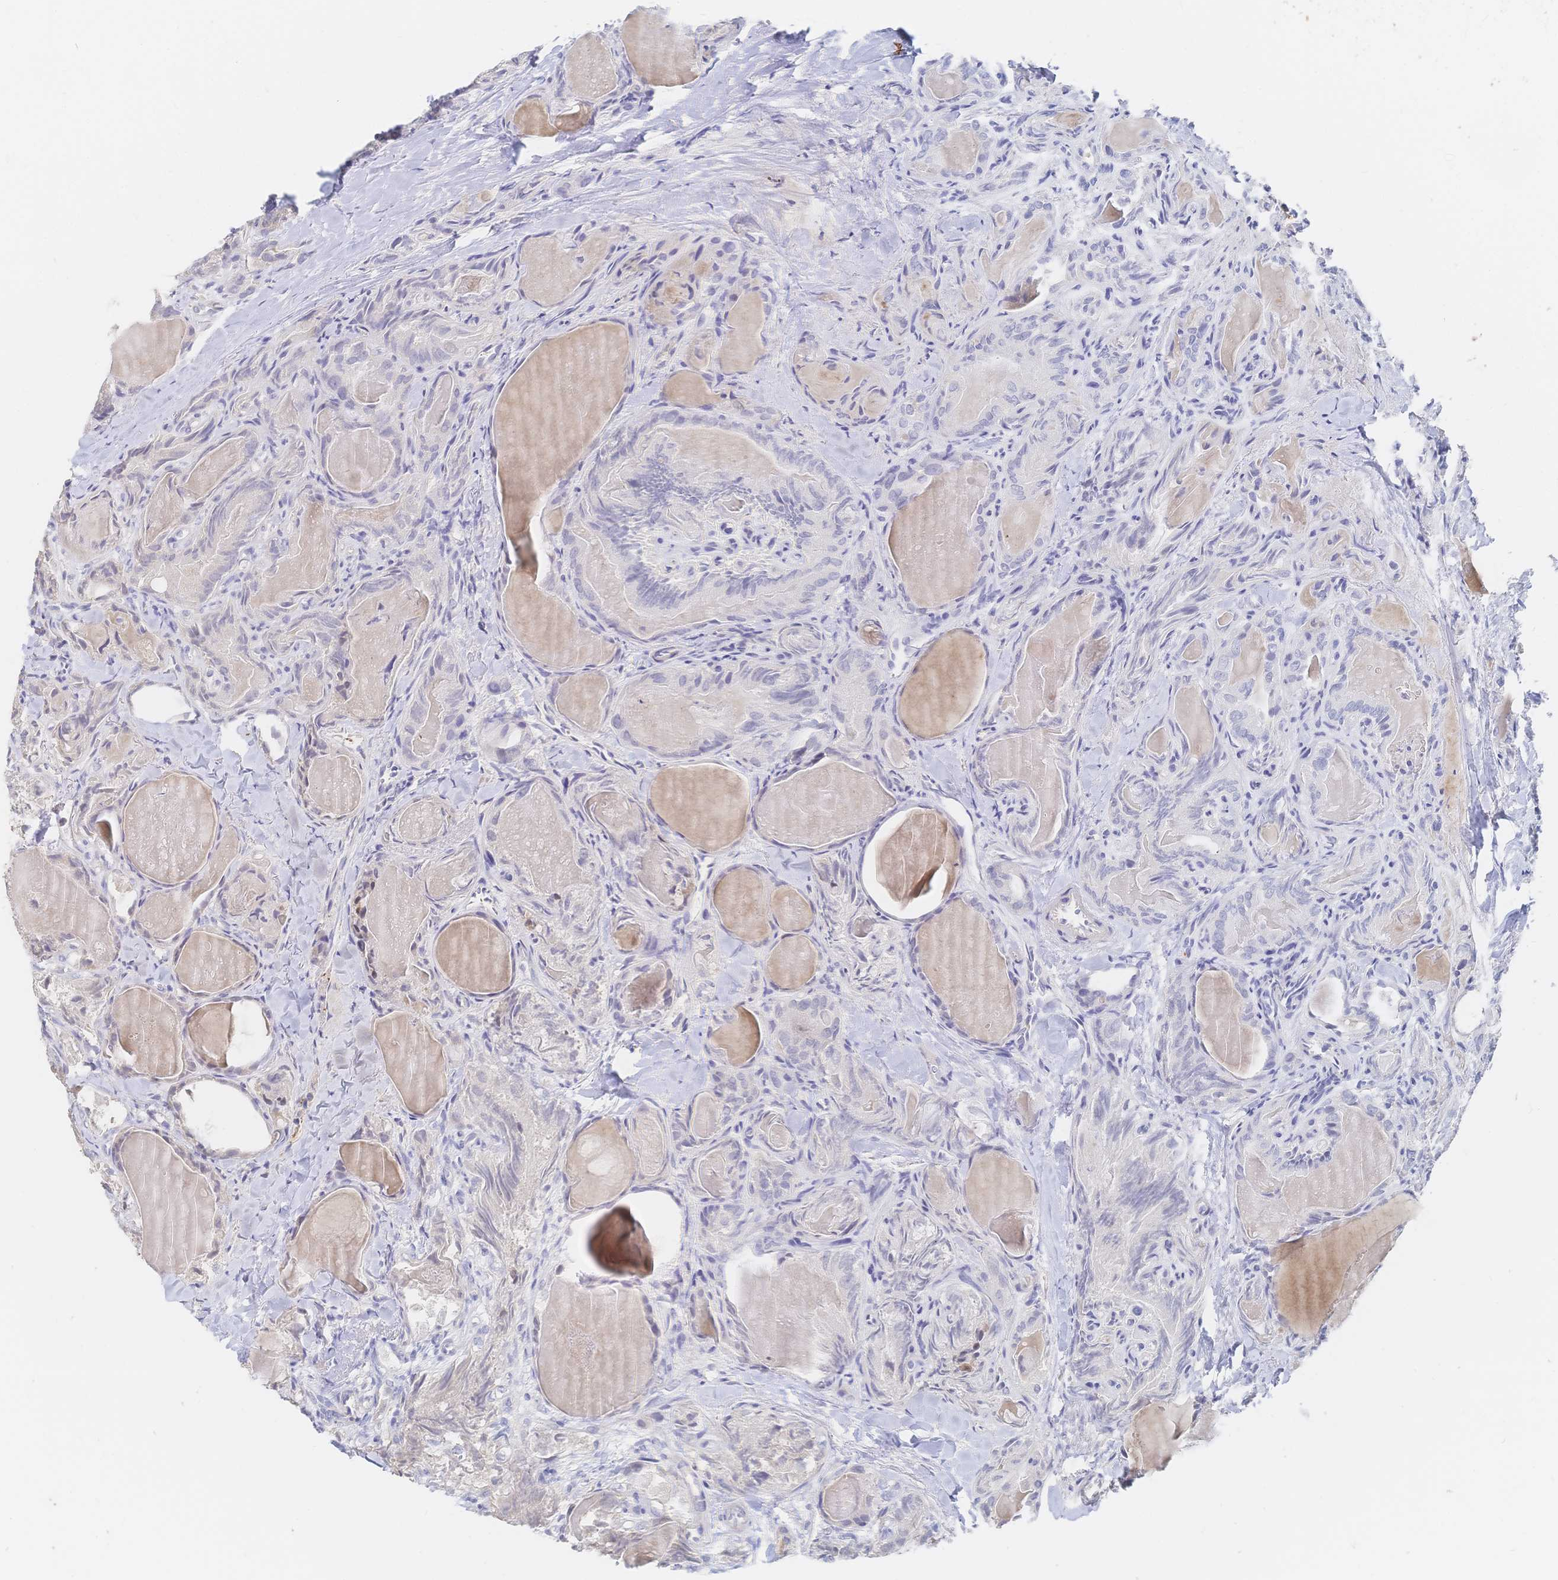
{"staining": {"intensity": "weak", "quantity": "25%-75%", "location": "nuclear"}, "tissue": "thyroid cancer", "cell_type": "Tumor cells", "image_type": "cancer", "snomed": [{"axis": "morphology", "description": "Papillary adenocarcinoma, NOS"}, {"axis": "topography", "description": "Thyroid gland"}], "caption": "Thyroid cancer (papillary adenocarcinoma) stained with DAB IHC displays low levels of weak nuclear positivity in approximately 25%-75% of tumor cells. Nuclei are stained in blue.", "gene": "LRP5", "patient": {"sex": "female", "age": 75}}